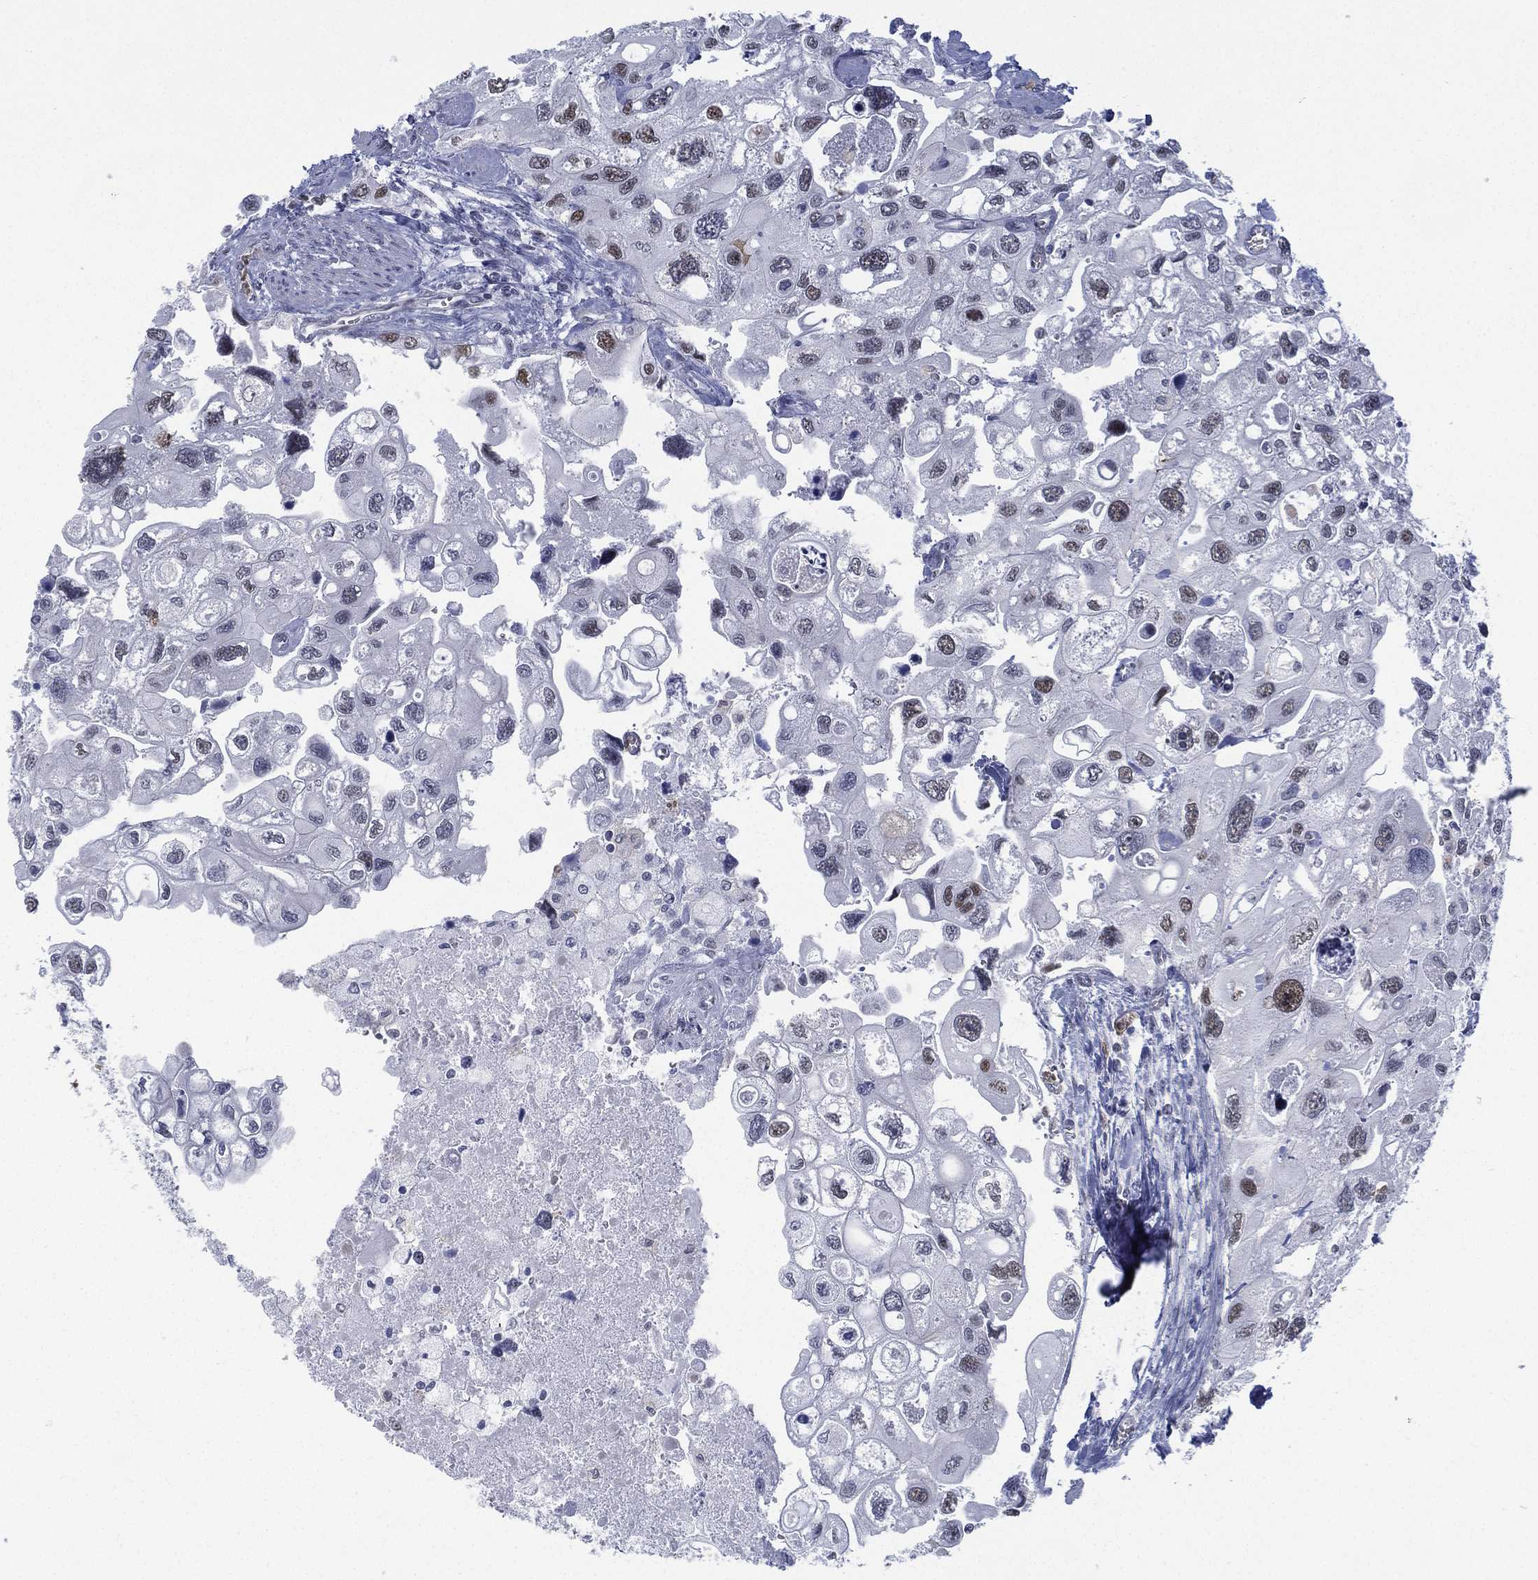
{"staining": {"intensity": "negative", "quantity": "none", "location": "none"}, "tissue": "urothelial cancer", "cell_type": "Tumor cells", "image_type": "cancer", "snomed": [{"axis": "morphology", "description": "Urothelial carcinoma, High grade"}, {"axis": "topography", "description": "Urinary bladder"}], "caption": "An immunohistochemistry (IHC) photomicrograph of high-grade urothelial carcinoma is shown. There is no staining in tumor cells of high-grade urothelial carcinoma.", "gene": "ZNF711", "patient": {"sex": "male", "age": 59}}